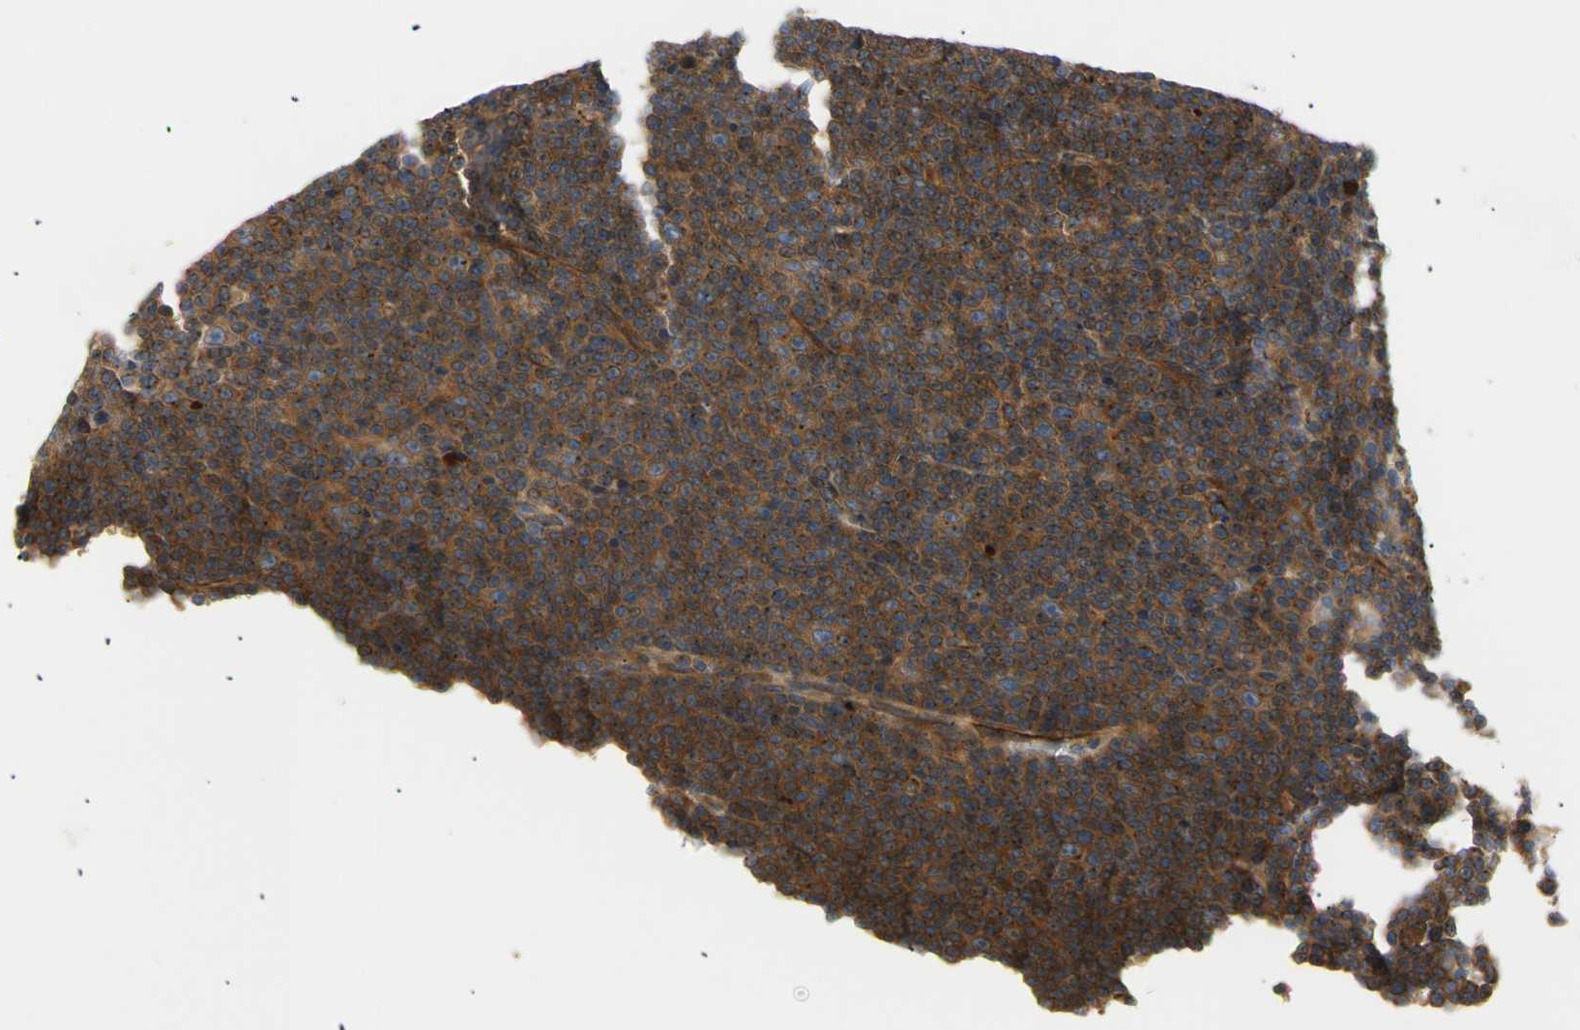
{"staining": {"intensity": "strong", "quantity": ">75%", "location": "cytoplasmic/membranous"}, "tissue": "lymphoma", "cell_type": "Tumor cells", "image_type": "cancer", "snomed": [{"axis": "morphology", "description": "Malignant lymphoma, non-Hodgkin's type, Low grade"}, {"axis": "topography", "description": "Lymph node"}], "caption": "Protein staining exhibits strong cytoplasmic/membranous expression in about >75% of tumor cells in malignant lymphoma, non-Hodgkin's type (low-grade). The staining was performed using DAB to visualize the protein expression in brown, while the nuclei were stained in blue with hematoxylin (Magnification: 20x).", "gene": "TUBG2", "patient": {"sex": "female", "age": 67}}